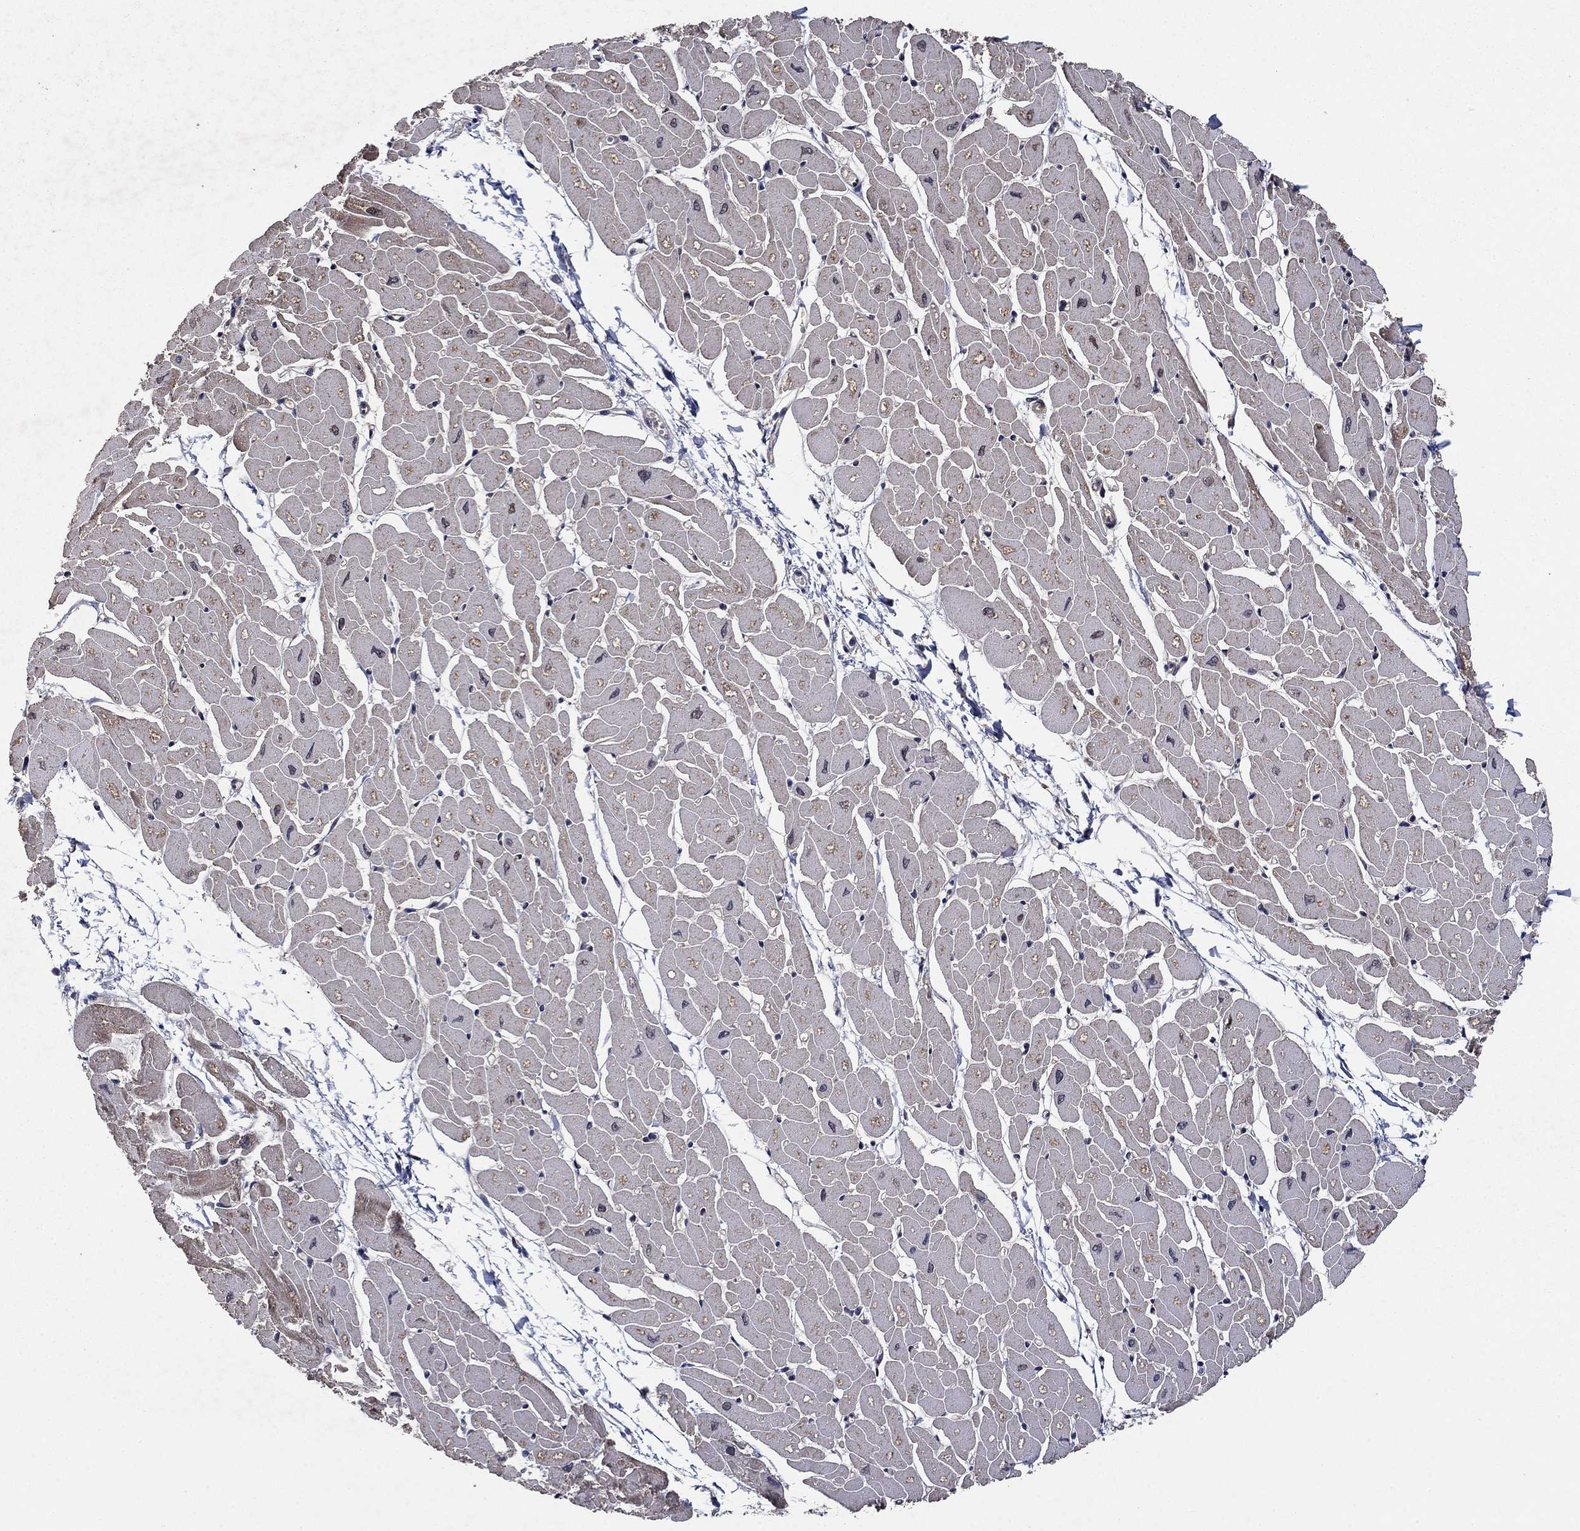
{"staining": {"intensity": "strong", "quantity": "25%-75%", "location": "nuclear"}, "tissue": "heart muscle", "cell_type": "Cardiomyocytes", "image_type": "normal", "snomed": [{"axis": "morphology", "description": "Normal tissue, NOS"}, {"axis": "topography", "description": "Heart"}], "caption": "Heart muscle stained for a protein (brown) reveals strong nuclear positive expression in about 25%-75% of cardiomyocytes.", "gene": "PRICKLE4", "patient": {"sex": "male", "age": 57}}